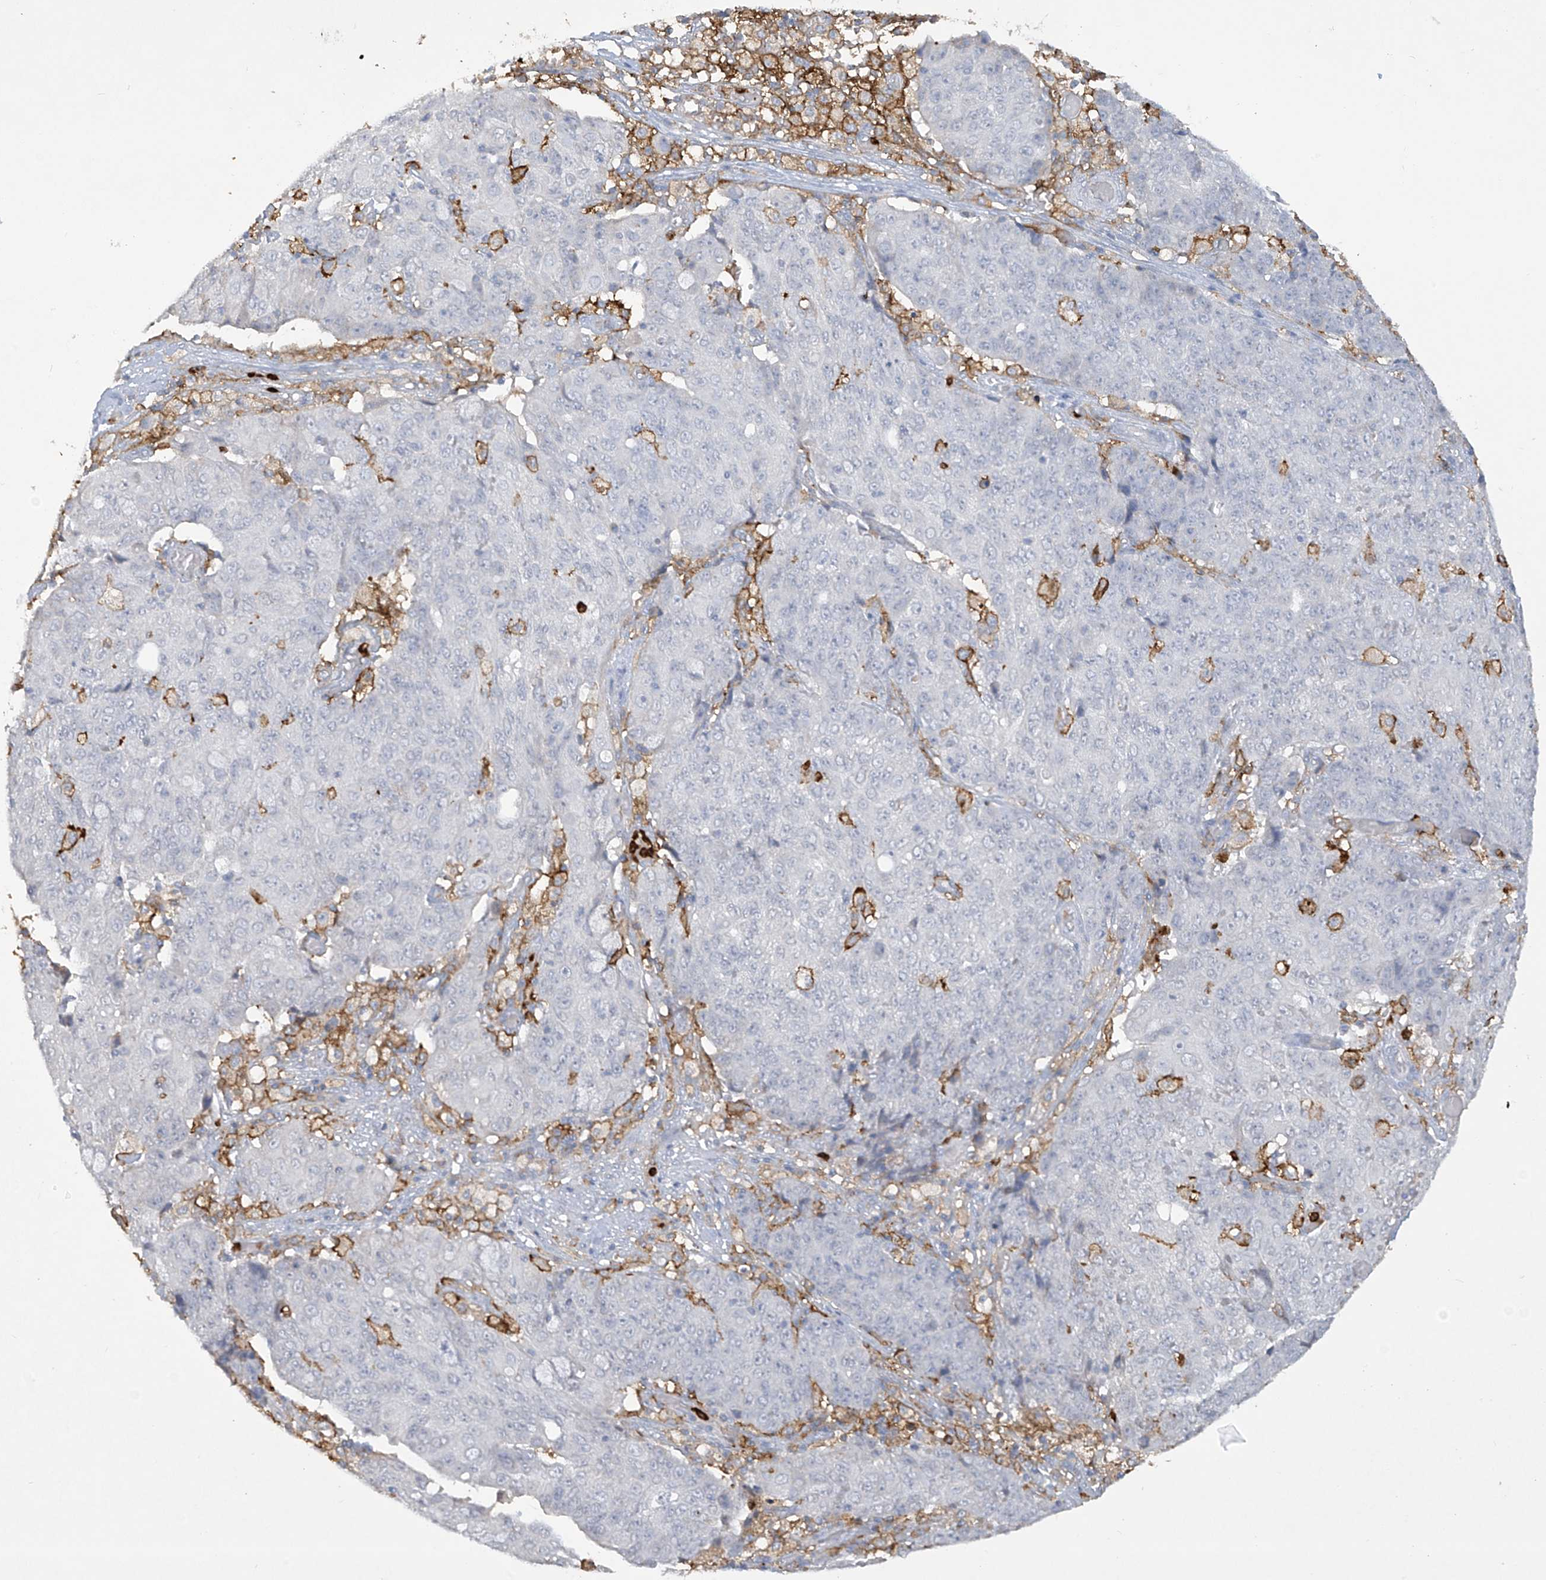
{"staining": {"intensity": "negative", "quantity": "none", "location": "none"}, "tissue": "ovarian cancer", "cell_type": "Tumor cells", "image_type": "cancer", "snomed": [{"axis": "morphology", "description": "Carcinoma, endometroid"}, {"axis": "topography", "description": "Ovary"}], "caption": "Immunohistochemistry (IHC) photomicrograph of neoplastic tissue: endometroid carcinoma (ovarian) stained with DAB (3,3'-diaminobenzidine) demonstrates no significant protein positivity in tumor cells.", "gene": "FCGR3A", "patient": {"sex": "female", "age": 42}}